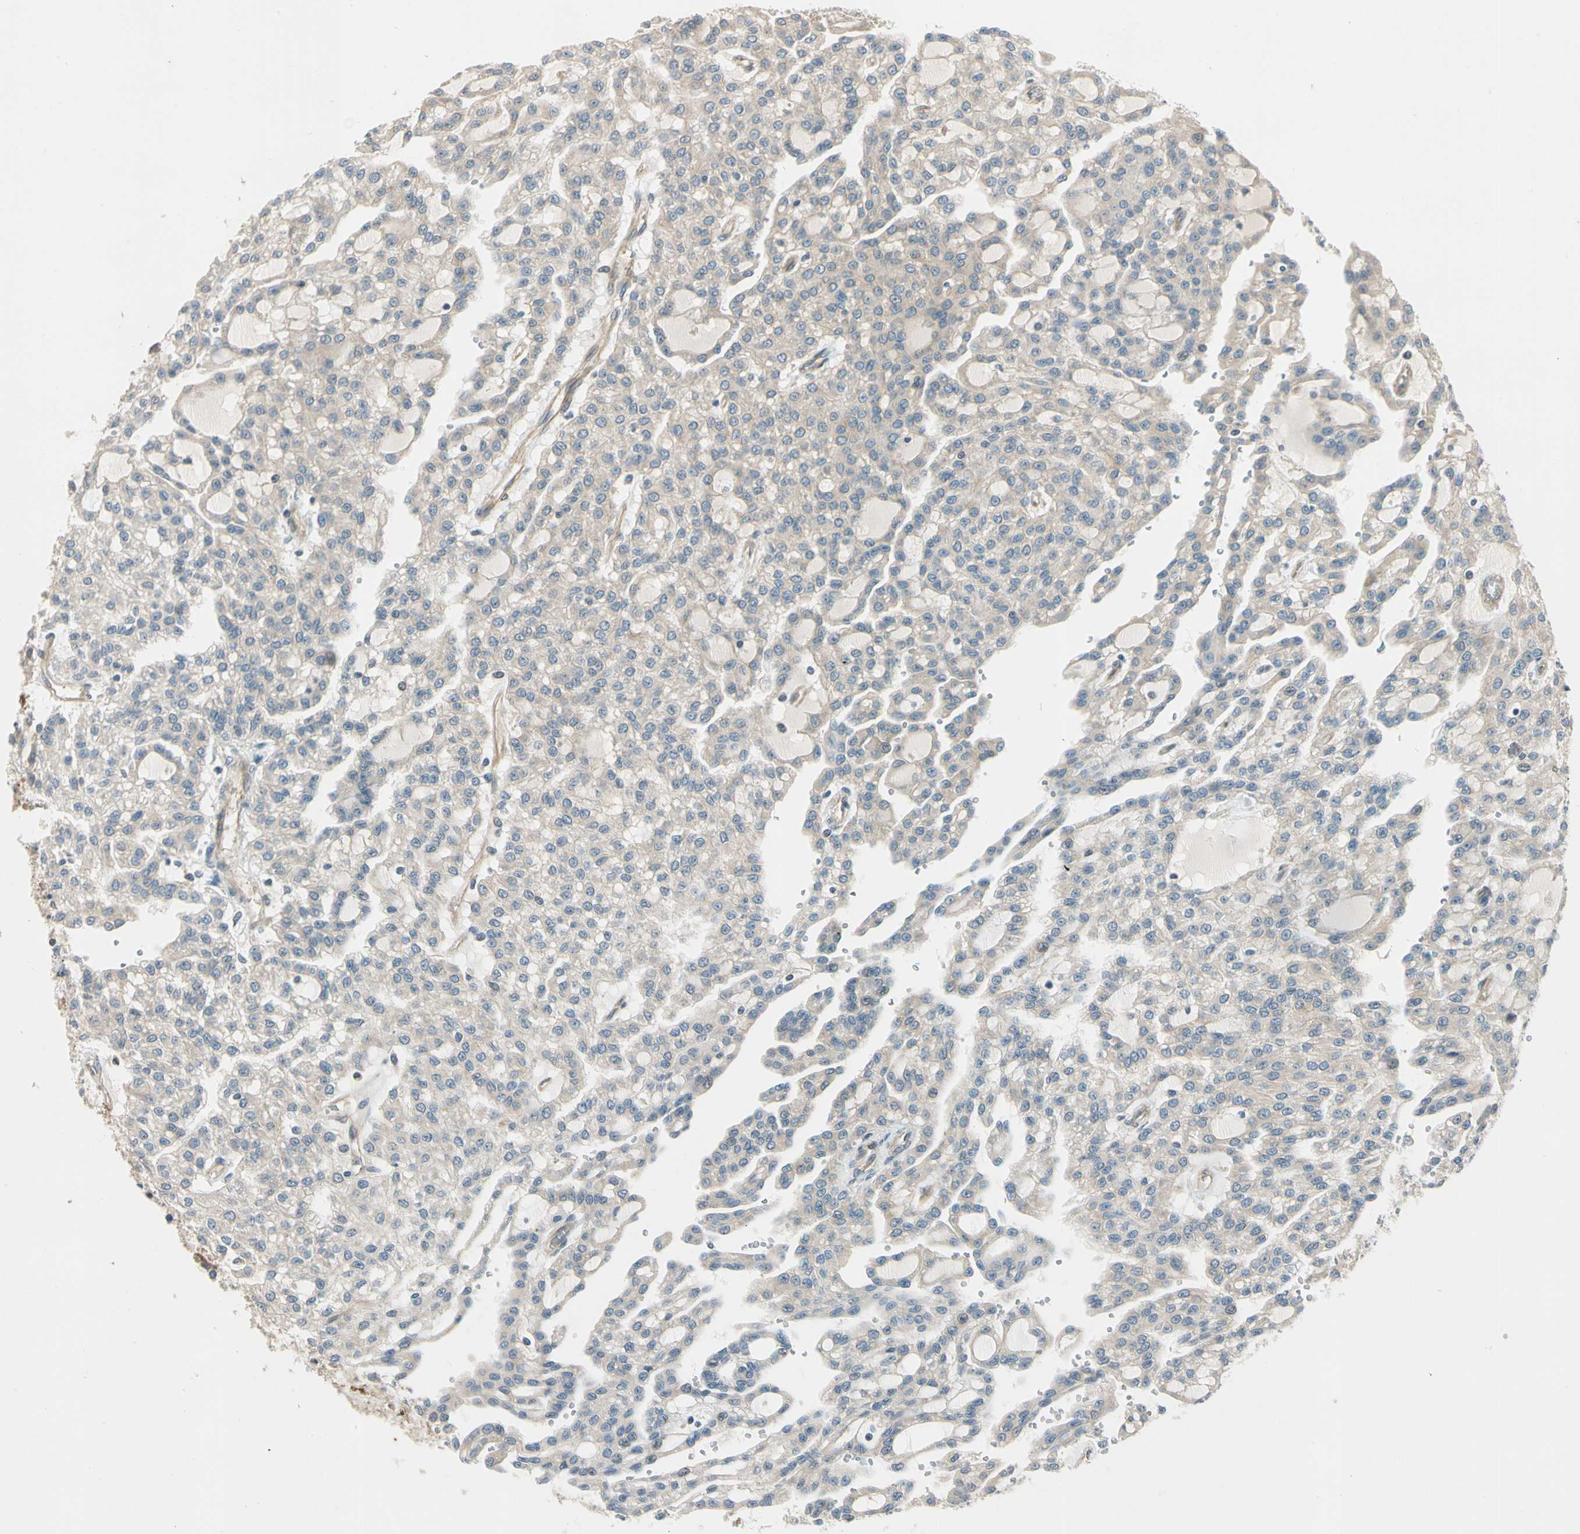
{"staining": {"intensity": "weak", "quantity": ">75%", "location": "cytoplasmic/membranous"}, "tissue": "renal cancer", "cell_type": "Tumor cells", "image_type": "cancer", "snomed": [{"axis": "morphology", "description": "Adenocarcinoma, NOS"}, {"axis": "topography", "description": "Kidney"}], "caption": "Human adenocarcinoma (renal) stained with a protein marker displays weak staining in tumor cells.", "gene": "ROCK2", "patient": {"sex": "male", "age": 63}}